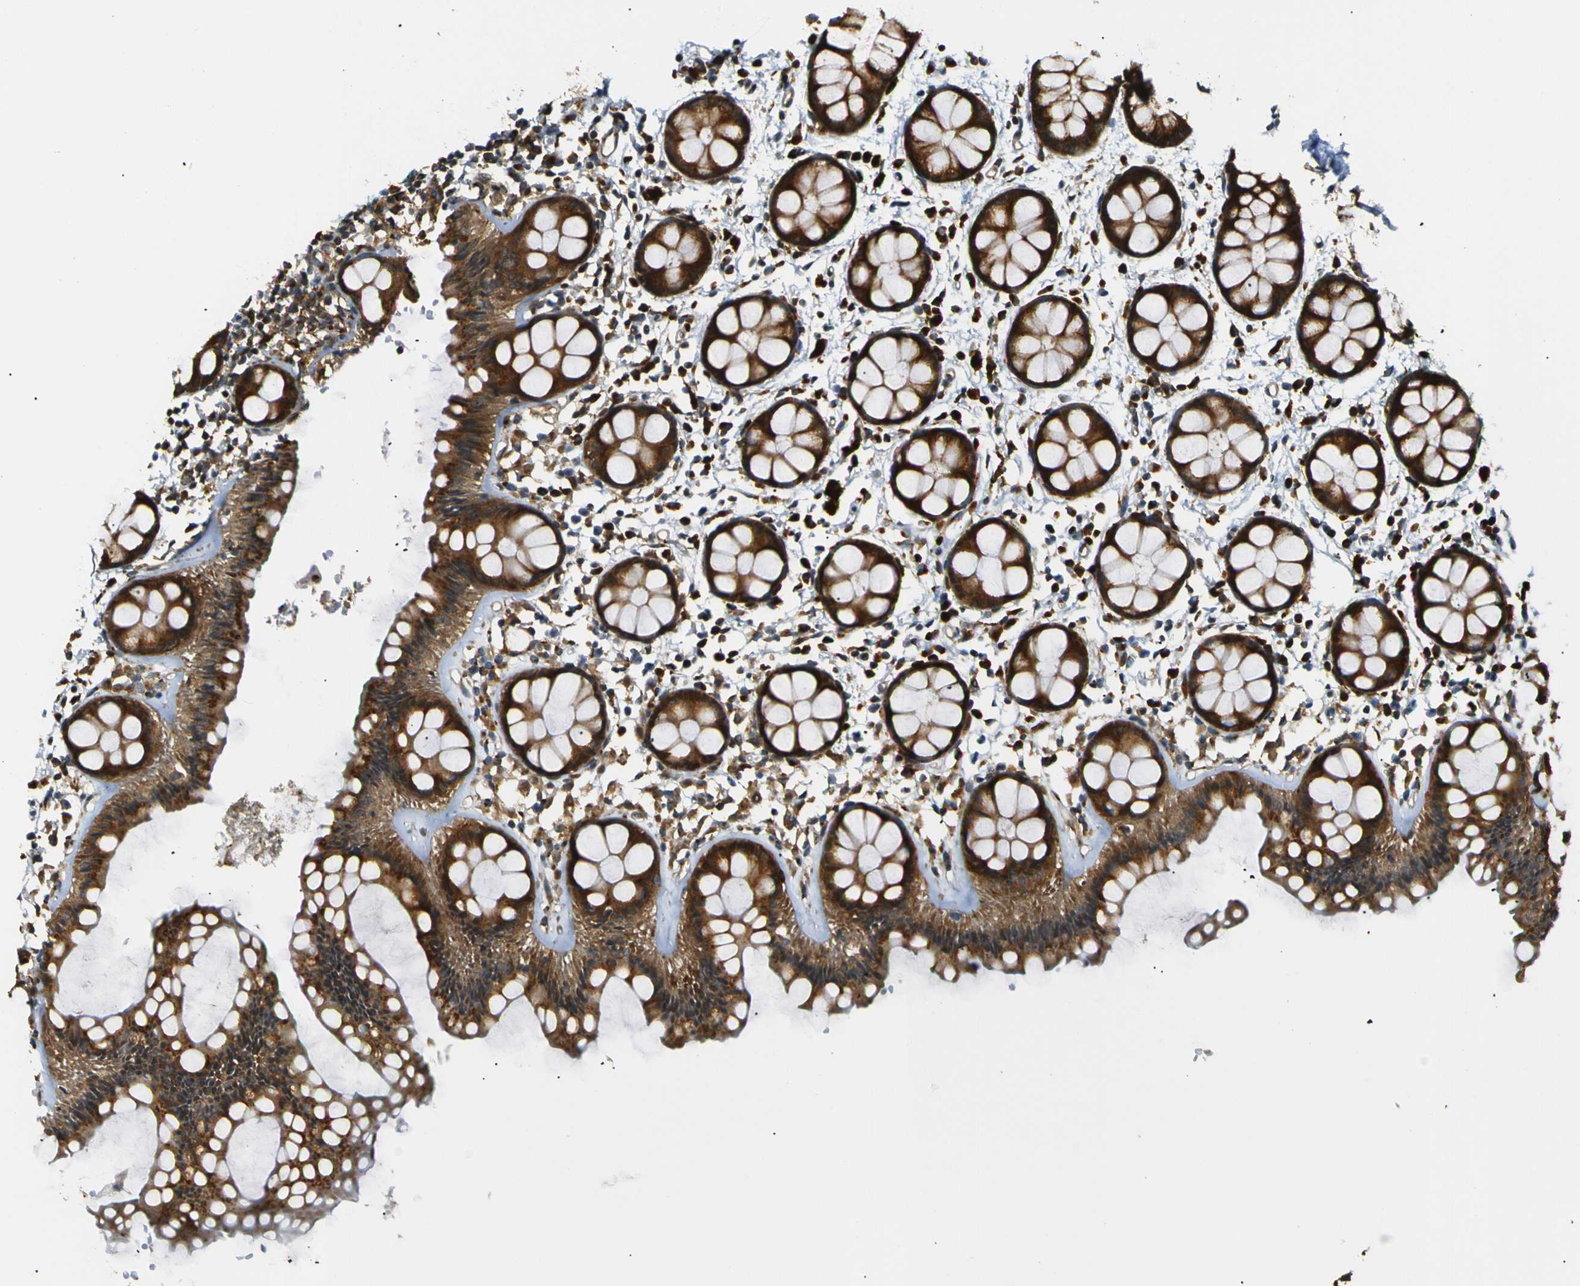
{"staining": {"intensity": "strong", "quantity": ">75%", "location": "cytoplasmic/membranous"}, "tissue": "rectum", "cell_type": "Glandular cells", "image_type": "normal", "snomed": [{"axis": "morphology", "description": "Normal tissue, NOS"}, {"axis": "topography", "description": "Rectum"}], "caption": "The immunohistochemical stain shows strong cytoplasmic/membranous positivity in glandular cells of unremarkable rectum.", "gene": "ABCE1", "patient": {"sex": "female", "age": 66}}